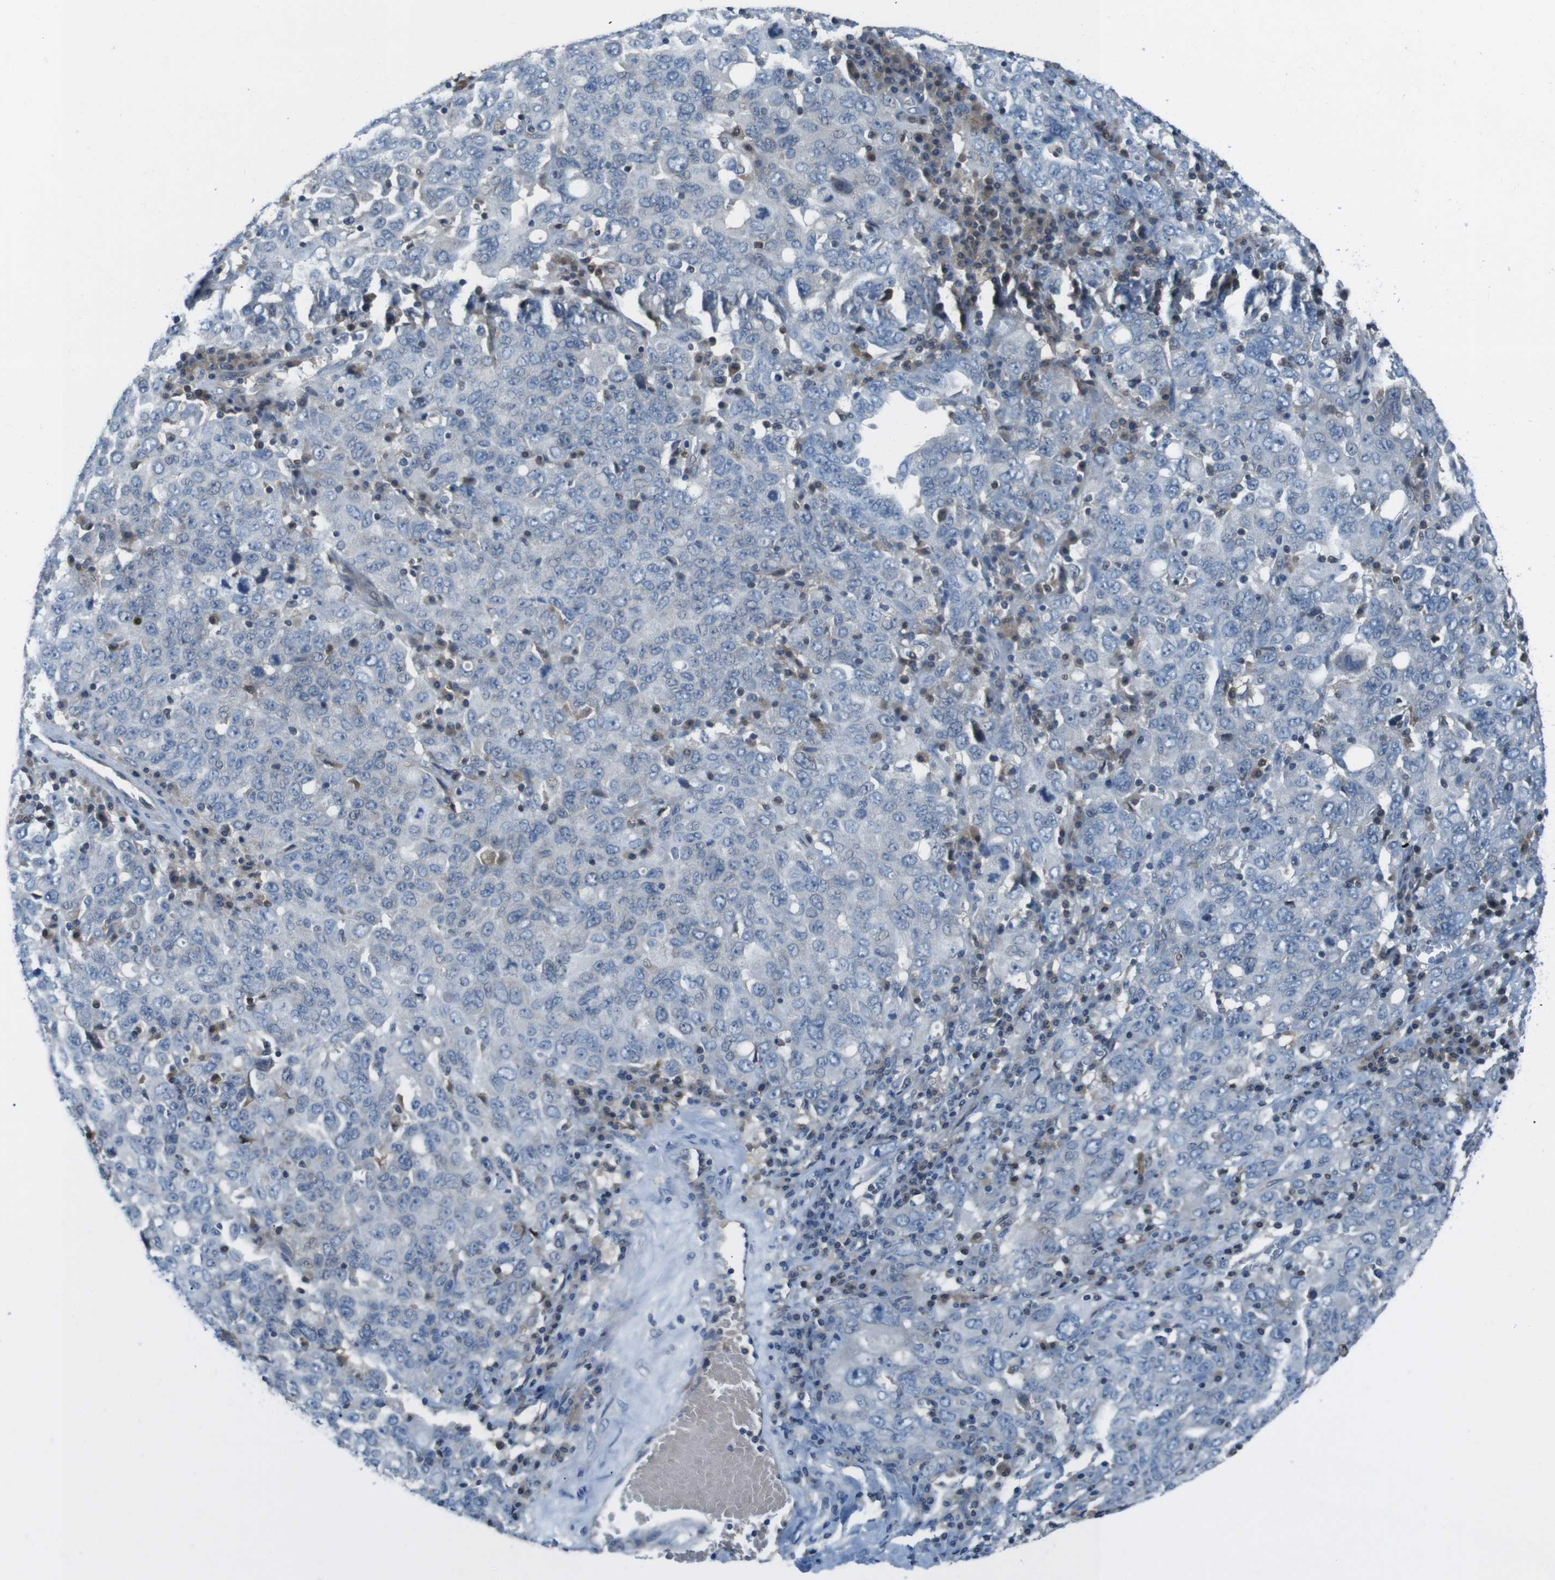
{"staining": {"intensity": "negative", "quantity": "none", "location": "none"}, "tissue": "ovarian cancer", "cell_type": "Tumor cells", "image_type": "cancer", "snomed": [{"axis": "morphology", "description": "Carcinoma, endometroid"}, {"axis": "topography", "description": "Ovary"}], "caption": "IHC image of ovarian cancer stained for a protein (brown), which displays no positivity in tumor cells. Nuclei are stained in blue.", "gene": "NANOS2", "patient": {"sex": "female", "age": 62}}